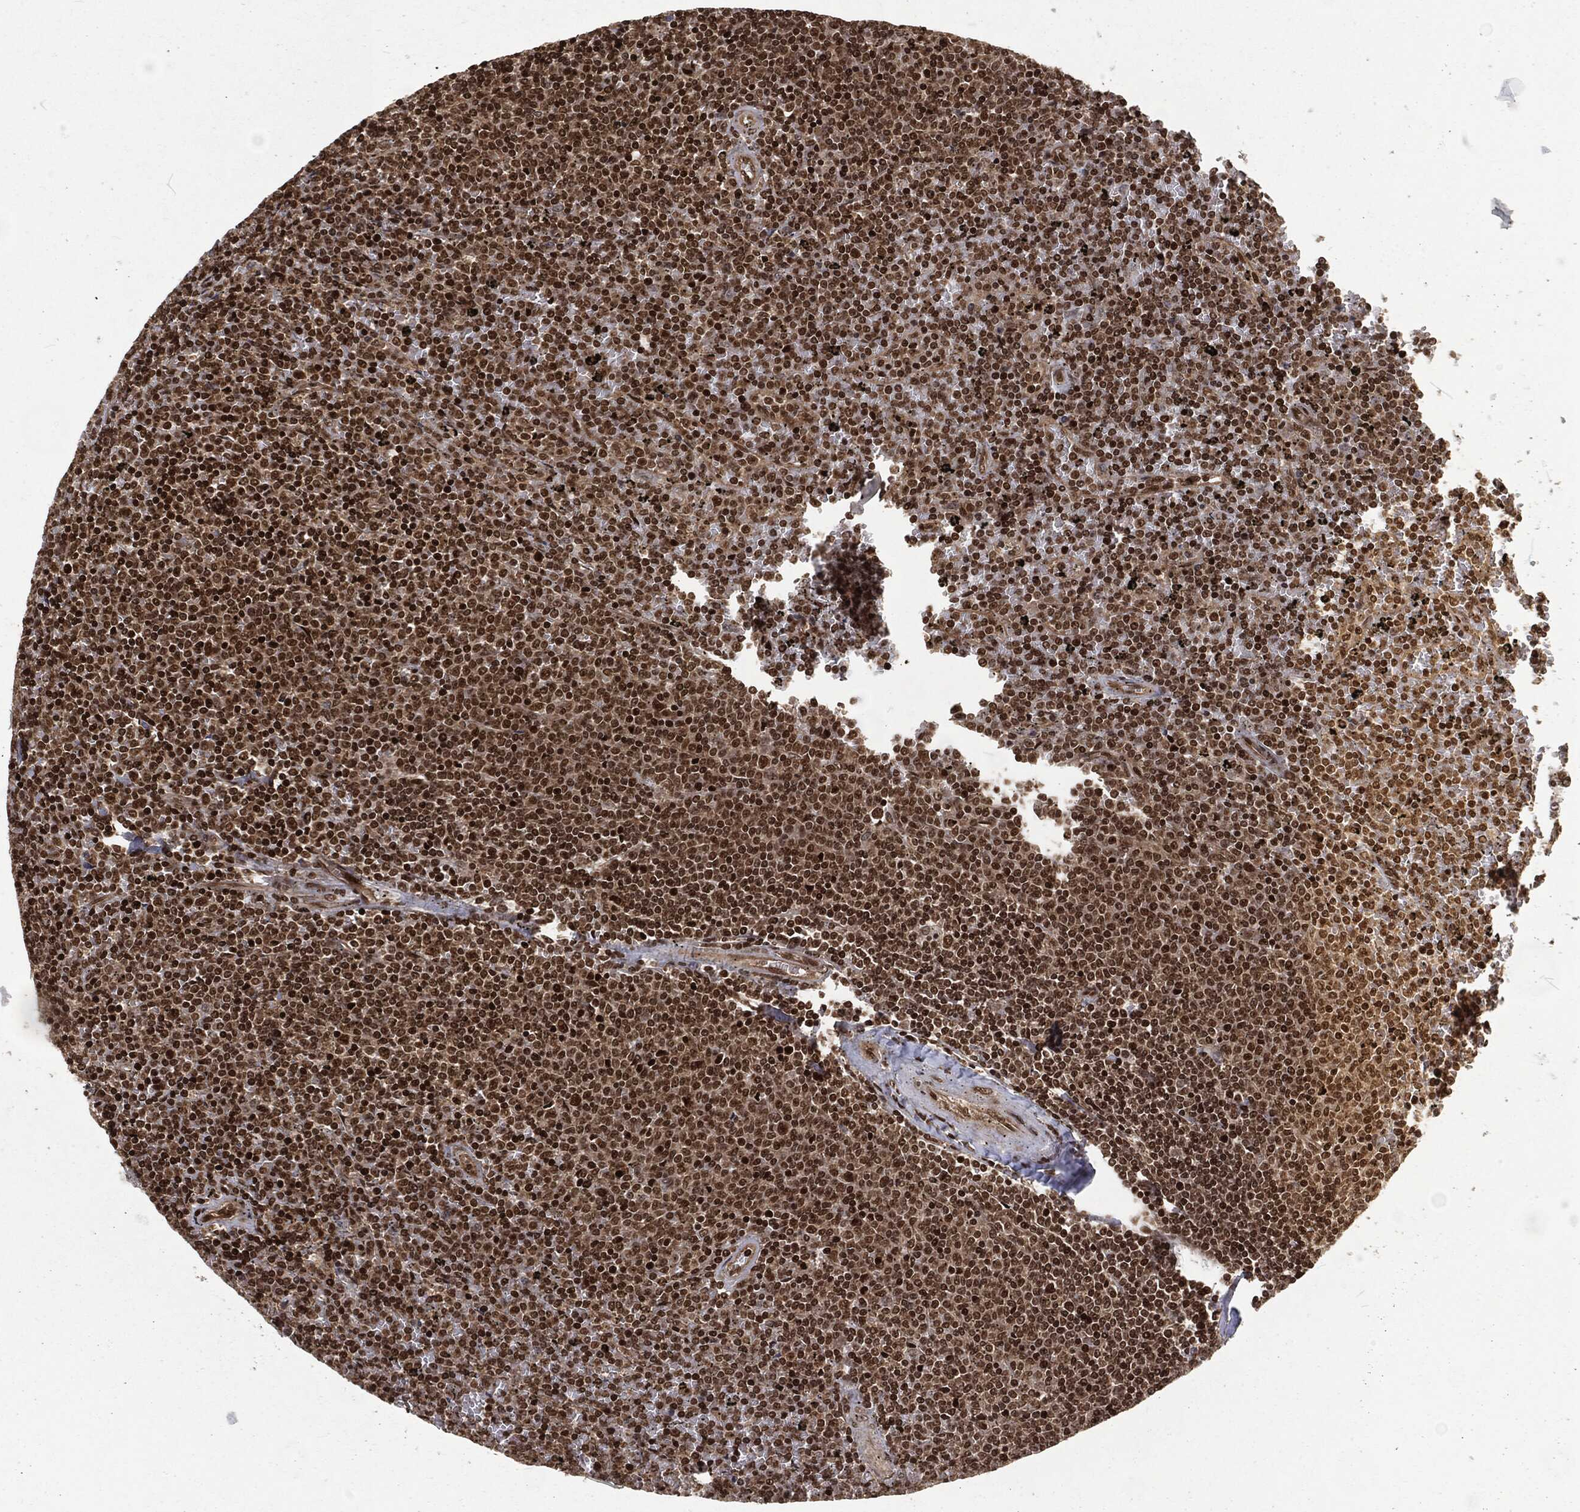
{"staining": {"intensity": "strong", "quantity": "25%-75%", "location": "nuclear"}, "tissue": "lymphoma", "cell_type": "Tumor cells", "image_type": "cancer", "snomed": [{"axis": "morphology", "description": "Malignant lymphoma, non-Hodgkin's type, Low grade"}, {"axis": "topography", "description": "Spleen"}], "caption": "Immunohistochemistry (IHC) (DAB) staining of lymphoma displays strong nuclear protein expression in about 25%-75% of tumor cells.", "gene": "NGRN", "patient": {"sex": "female", "age": 77}}